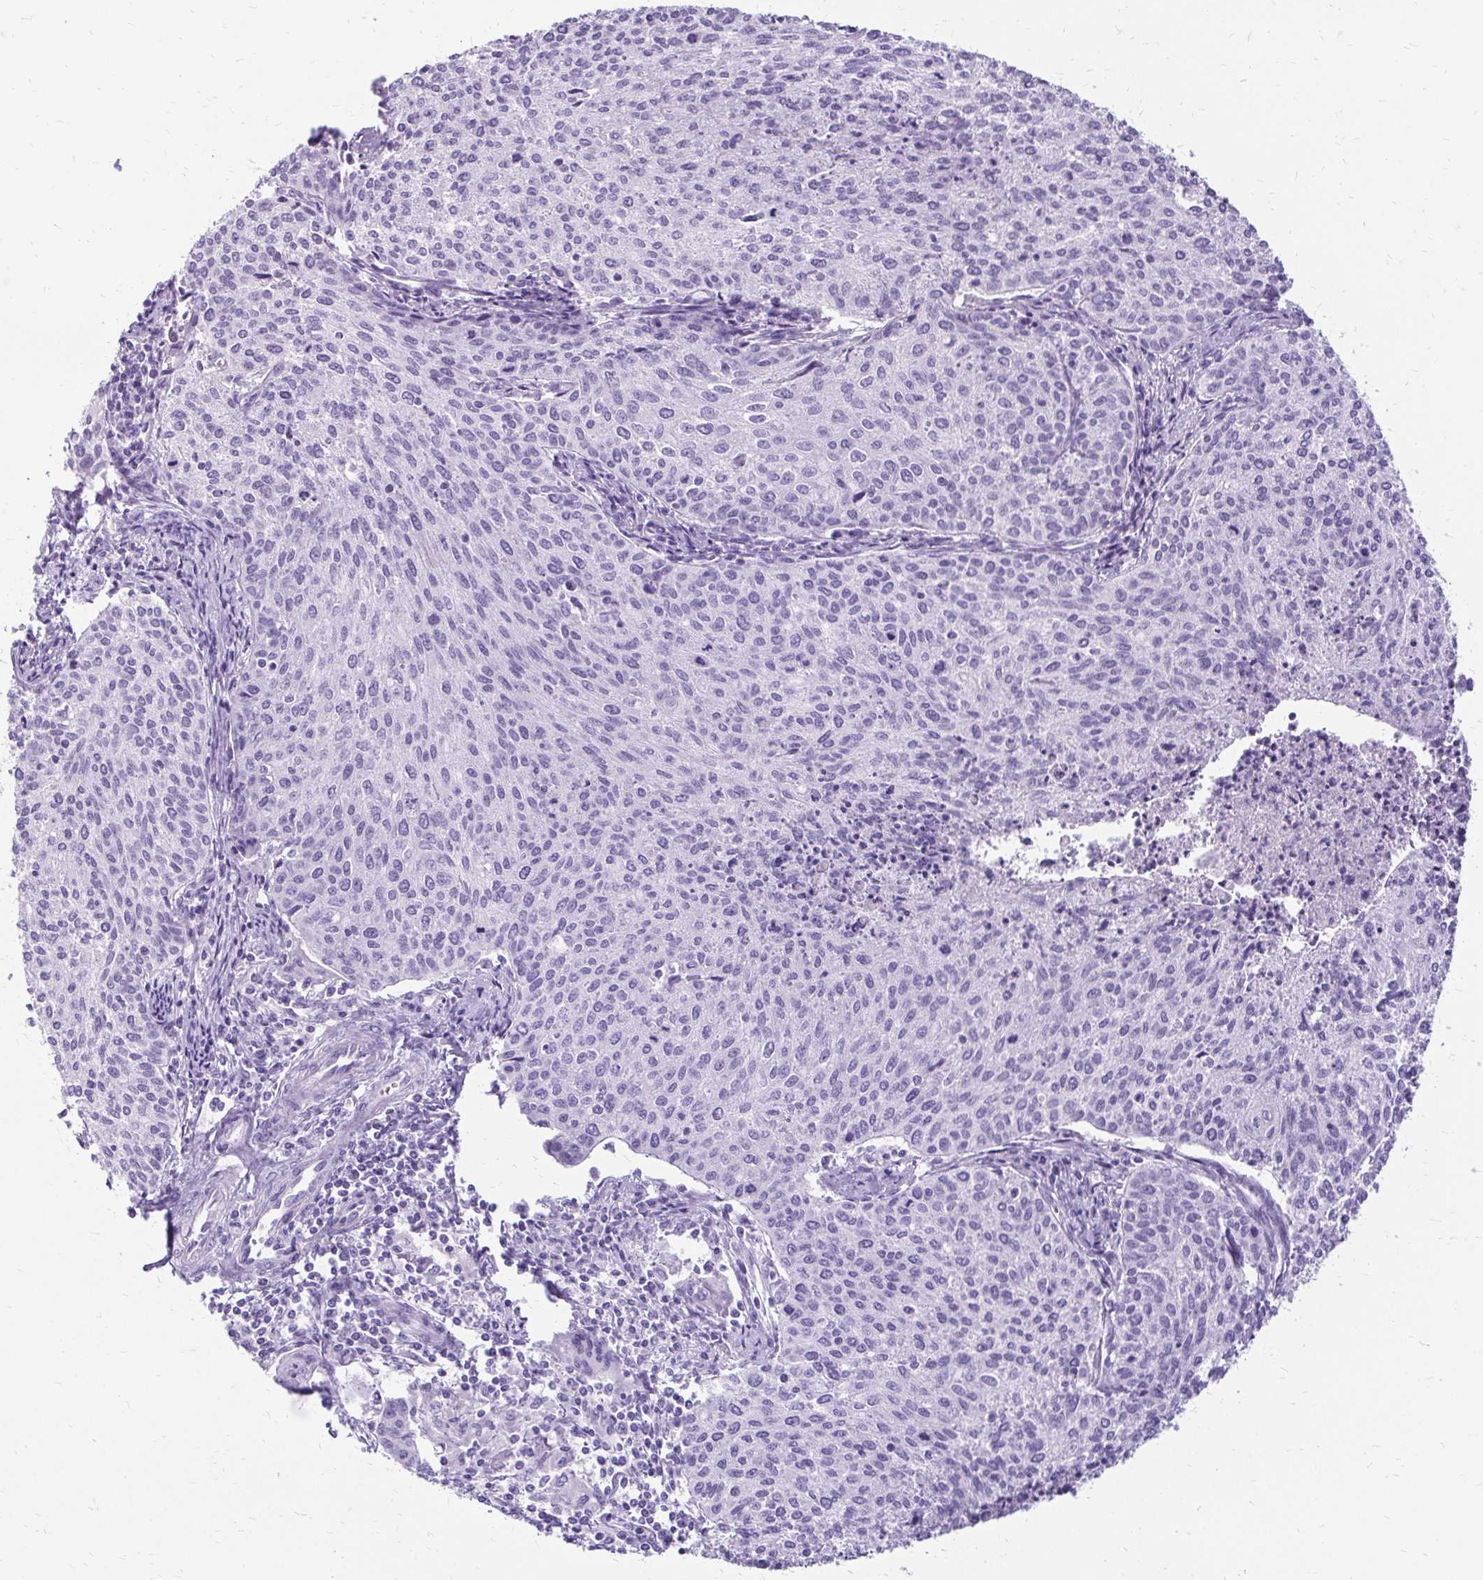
{"staining": {"intensity": "negative", "quantity": "none", "location": "none"}, "tissue": "cervical cancer", "cell_type": "Tumor cells", "image_type": "cancer", "snomed": [{"axis": "morphology", "description": "Squamous cell carcinoma, NOS"}, {"axis": "topography", "description": "Cervix"}], "caption": "Immunohistochemistry (IHC) histopathology image of neoplastic tissue: human cervical squamous cell carcinoma stained with DAB reveals no significant protein staining in tumor cells.", "gene": "SLC32A1", "patient": {"sex": "female", "age": 38}}